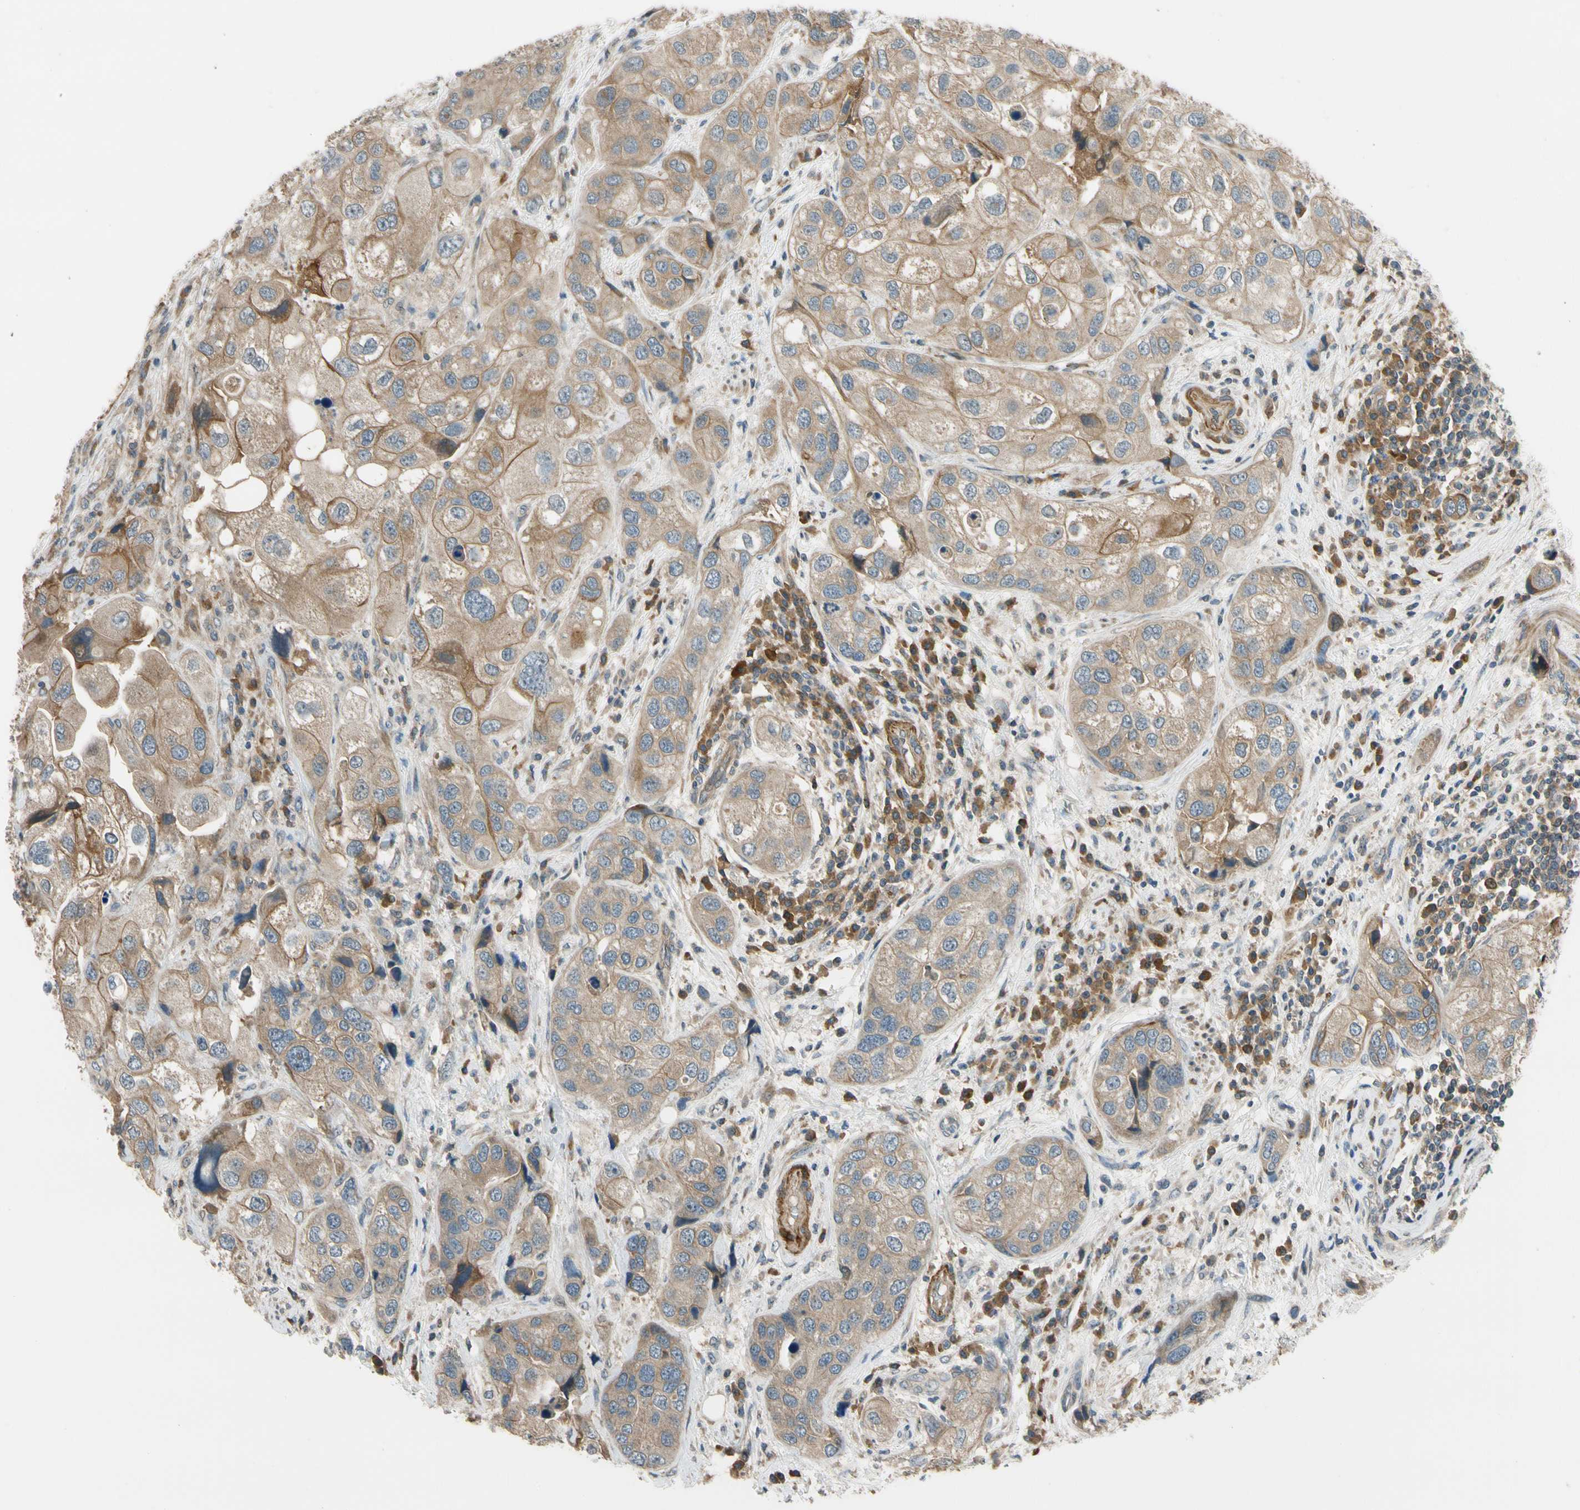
{"staining": {"intensity": "moderate", "quantity": ">75%", "location": "cytoplasmic/membranous"}, "tissue": "urothelial cancer", "cell_type": "Tumor cells", "image_type": "cancer", "snomed": [{"axis": "morphology", "description": "Urothelial carcinoma, High grade"}, {"axis": "topography", "description": "Urinary bladder"}], "caption": "High-grade urothelial carcinoma stained with a brown dye shows moderate cytoplasmic/membranous positive positivity in approximately >75% of tumor cells.", "gene": "MST1R", "patient": {"sex": "female", "age": 64}}